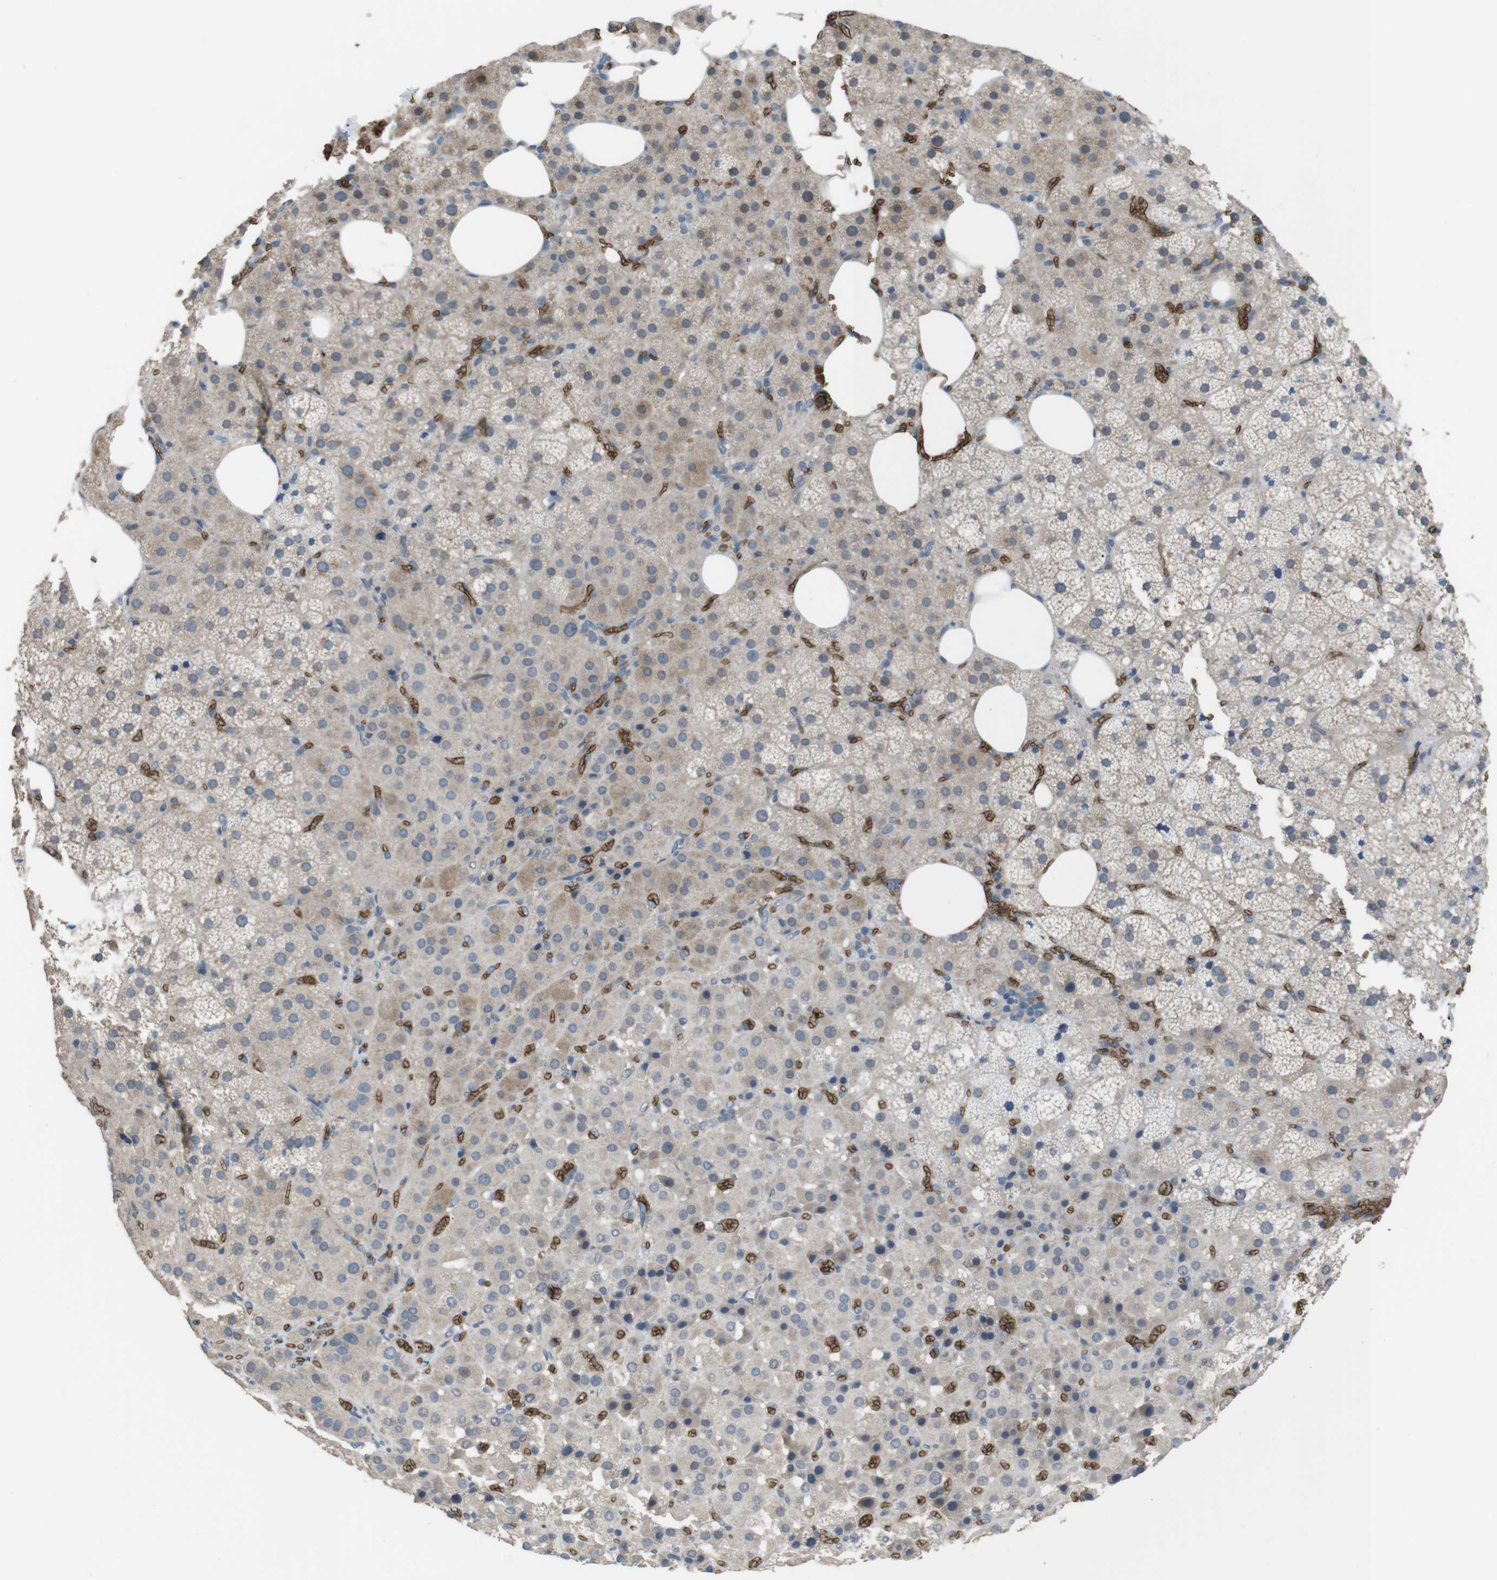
{"staining": {"intensity": "weak", "quantity": ">75%", "location": "cytoplasmic/membranous"}, "tissue": "adrenal gland", "cell_type": "Glandular cells", "image_type": "normal", "snomed": [{"axis": "morphology", "description": "Normal tissue, NOS"}, {"axis": "topography", "description": "Adrenal gland"}], "caption": "Immunohistochemistry (IHC) staining of unremarkable adrenal gland, which reveals low levels of weak cytoplasmic/membranous positivity in about >75% of glandular cells indicating weak cytoplasmic/membranous protein expression. The staining was performed using DAB (brown) for protein detection and nuclei were counterstained in hematoxylin (blue).", "gene": "GYPA", "patient": {"sex": "female", "age": 59}}